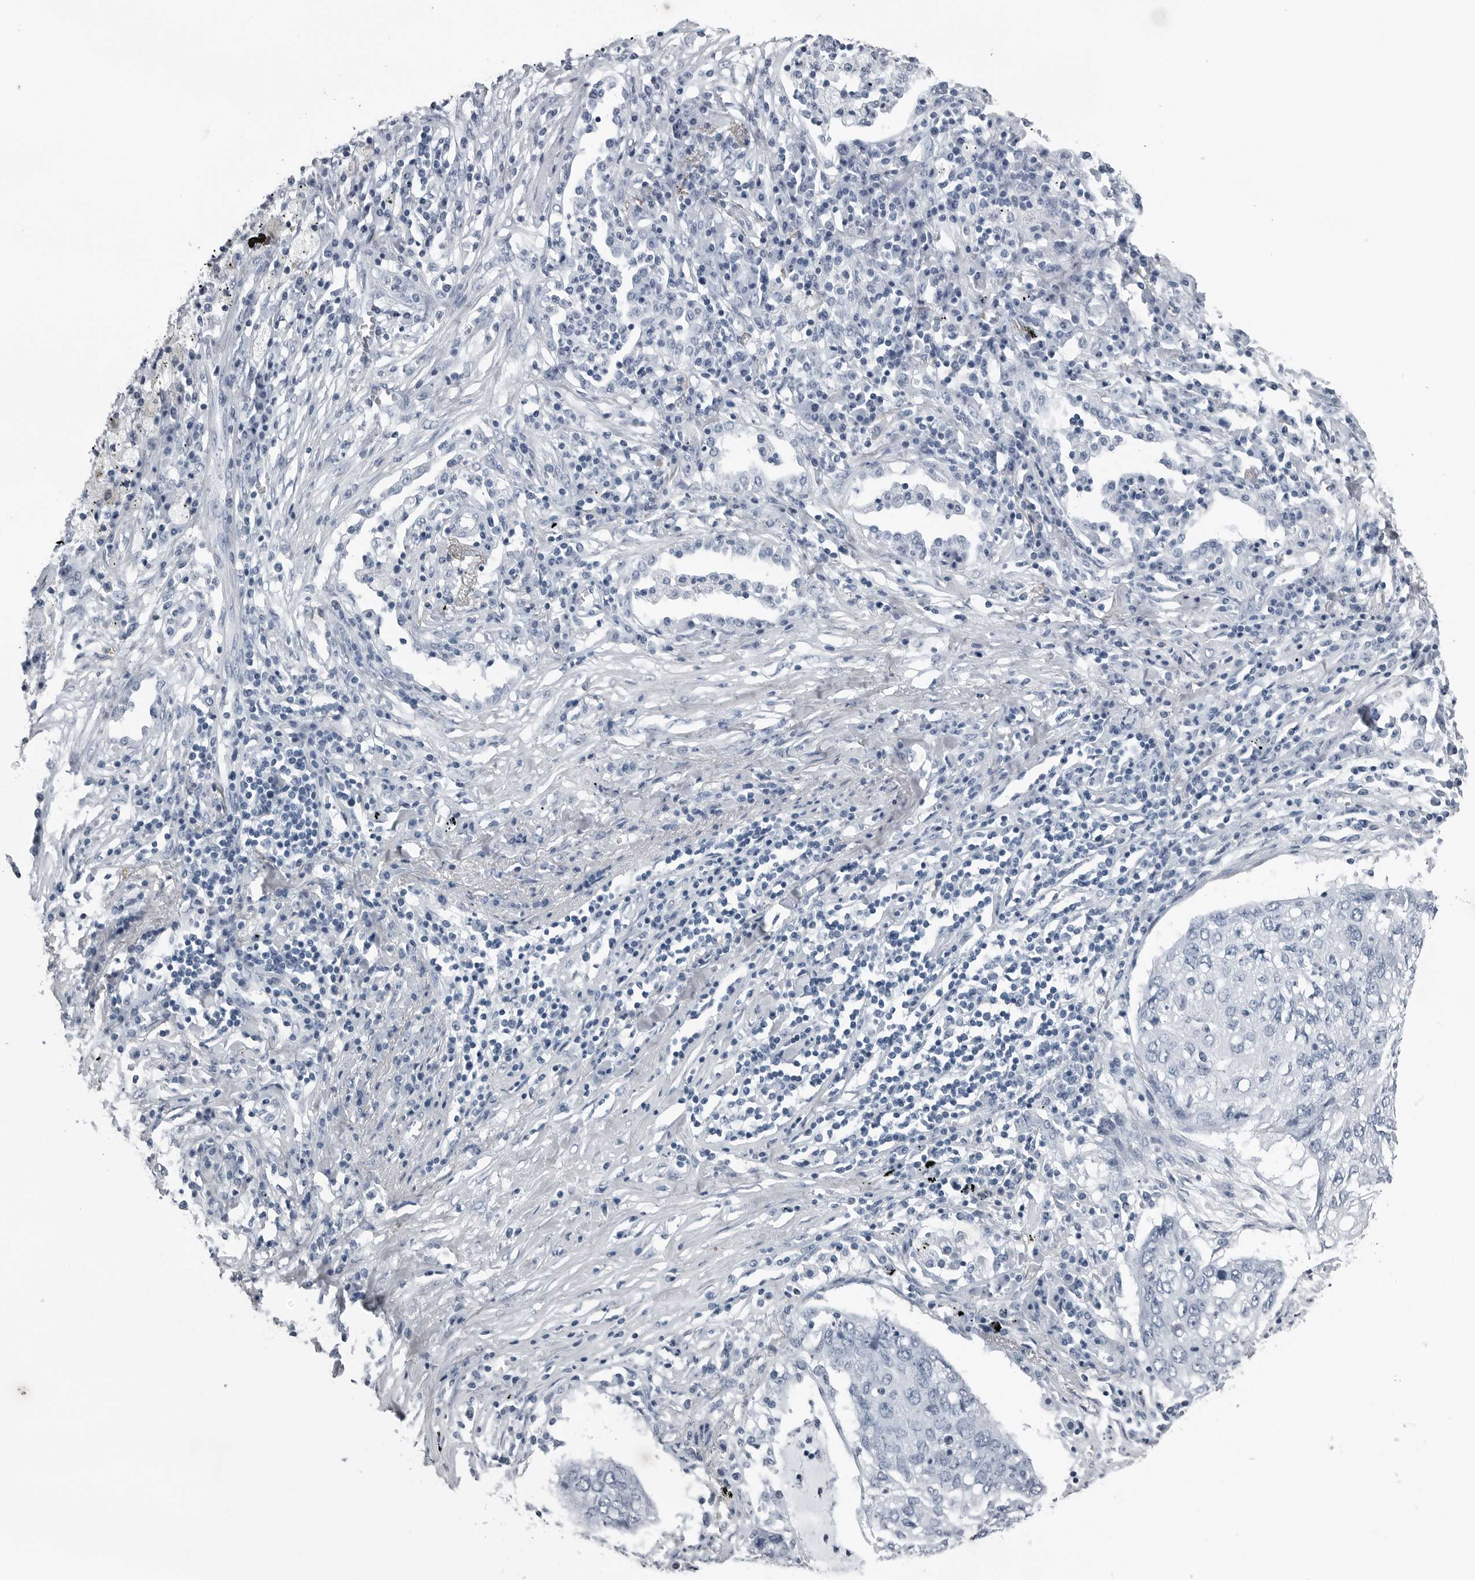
{"staining": {"intensity": "negative", "quantity": "none", "location": "none"}, "tissue": "lung cancer", "cell_type": "Tumor cells", "image_type": "cancer", "snomed": [{"axis": "morphology", "description": "Squamous cell carcinoma, NOS"}, {"axis": "topography", "description": "Lung"}], "caption": "Tumor cells are negative for brown protein staining in lung cancer (squamous cell carcinoma).", "gene": "SPINK1", "patient": {"sex": "female", "age": 63}}